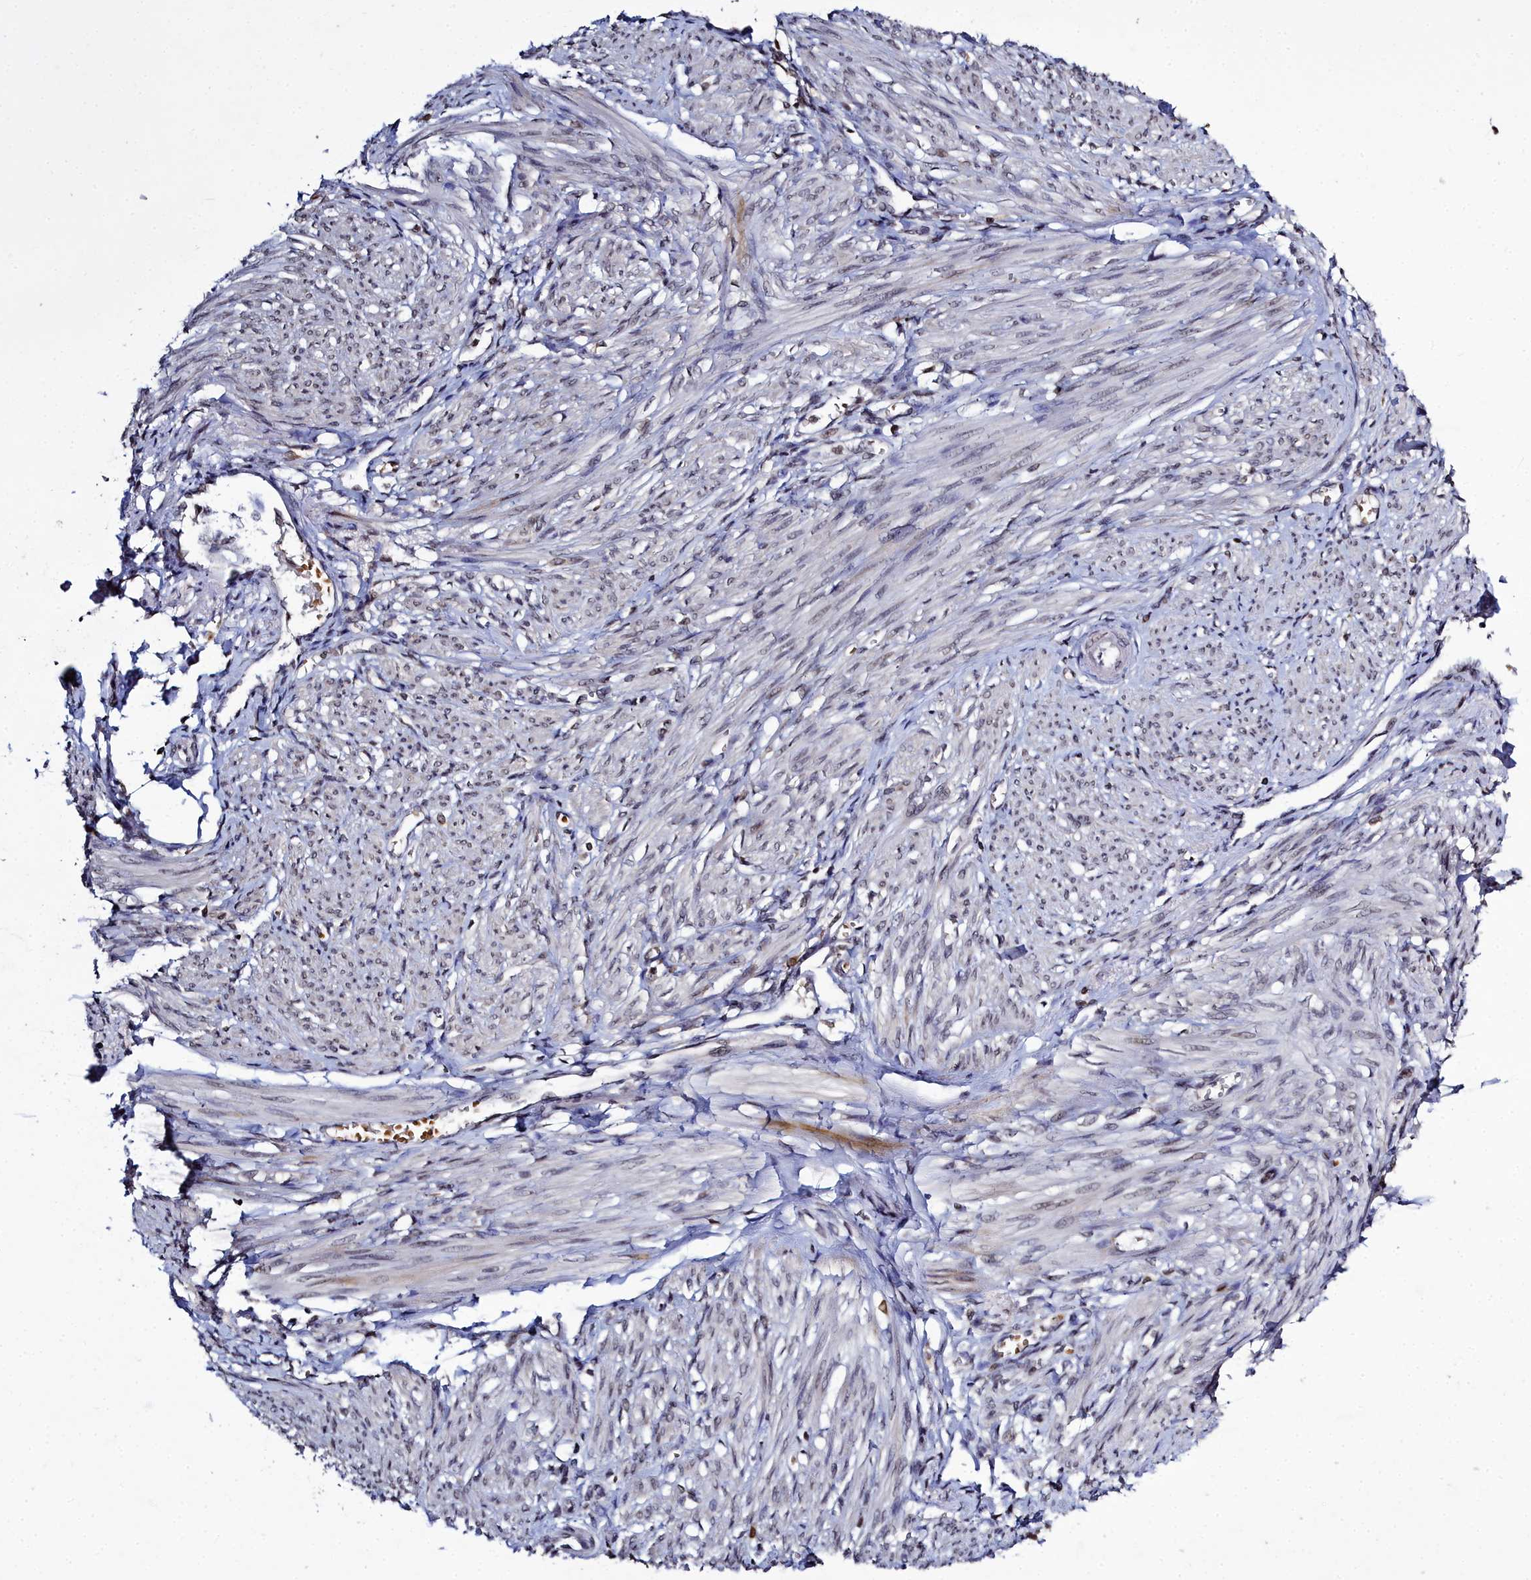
{"staining": {"intensity": "negative", "quantity": "none", "location": "none"}, "tissue": "smooth muscle", "cell_type": "Smooth muscle cells", "image_type": "normal", "snomed": [{"axis": "morphology", "description": "Normal tissue, NOS"}, {"axis": "topography", "description": "Smooth muscle"}], "caption": "IHC image of normal smooth muscle stained for a protein (brown), which exhibits no positivity in smooth muscle cells. The staining is performed using DAB (3,3'-diaminobenzidine) brown chromogen with nuclei counter-stained in using hematoxylin.", "gene": "FZD4", "patient": {"sex": "female", "age": 39}}